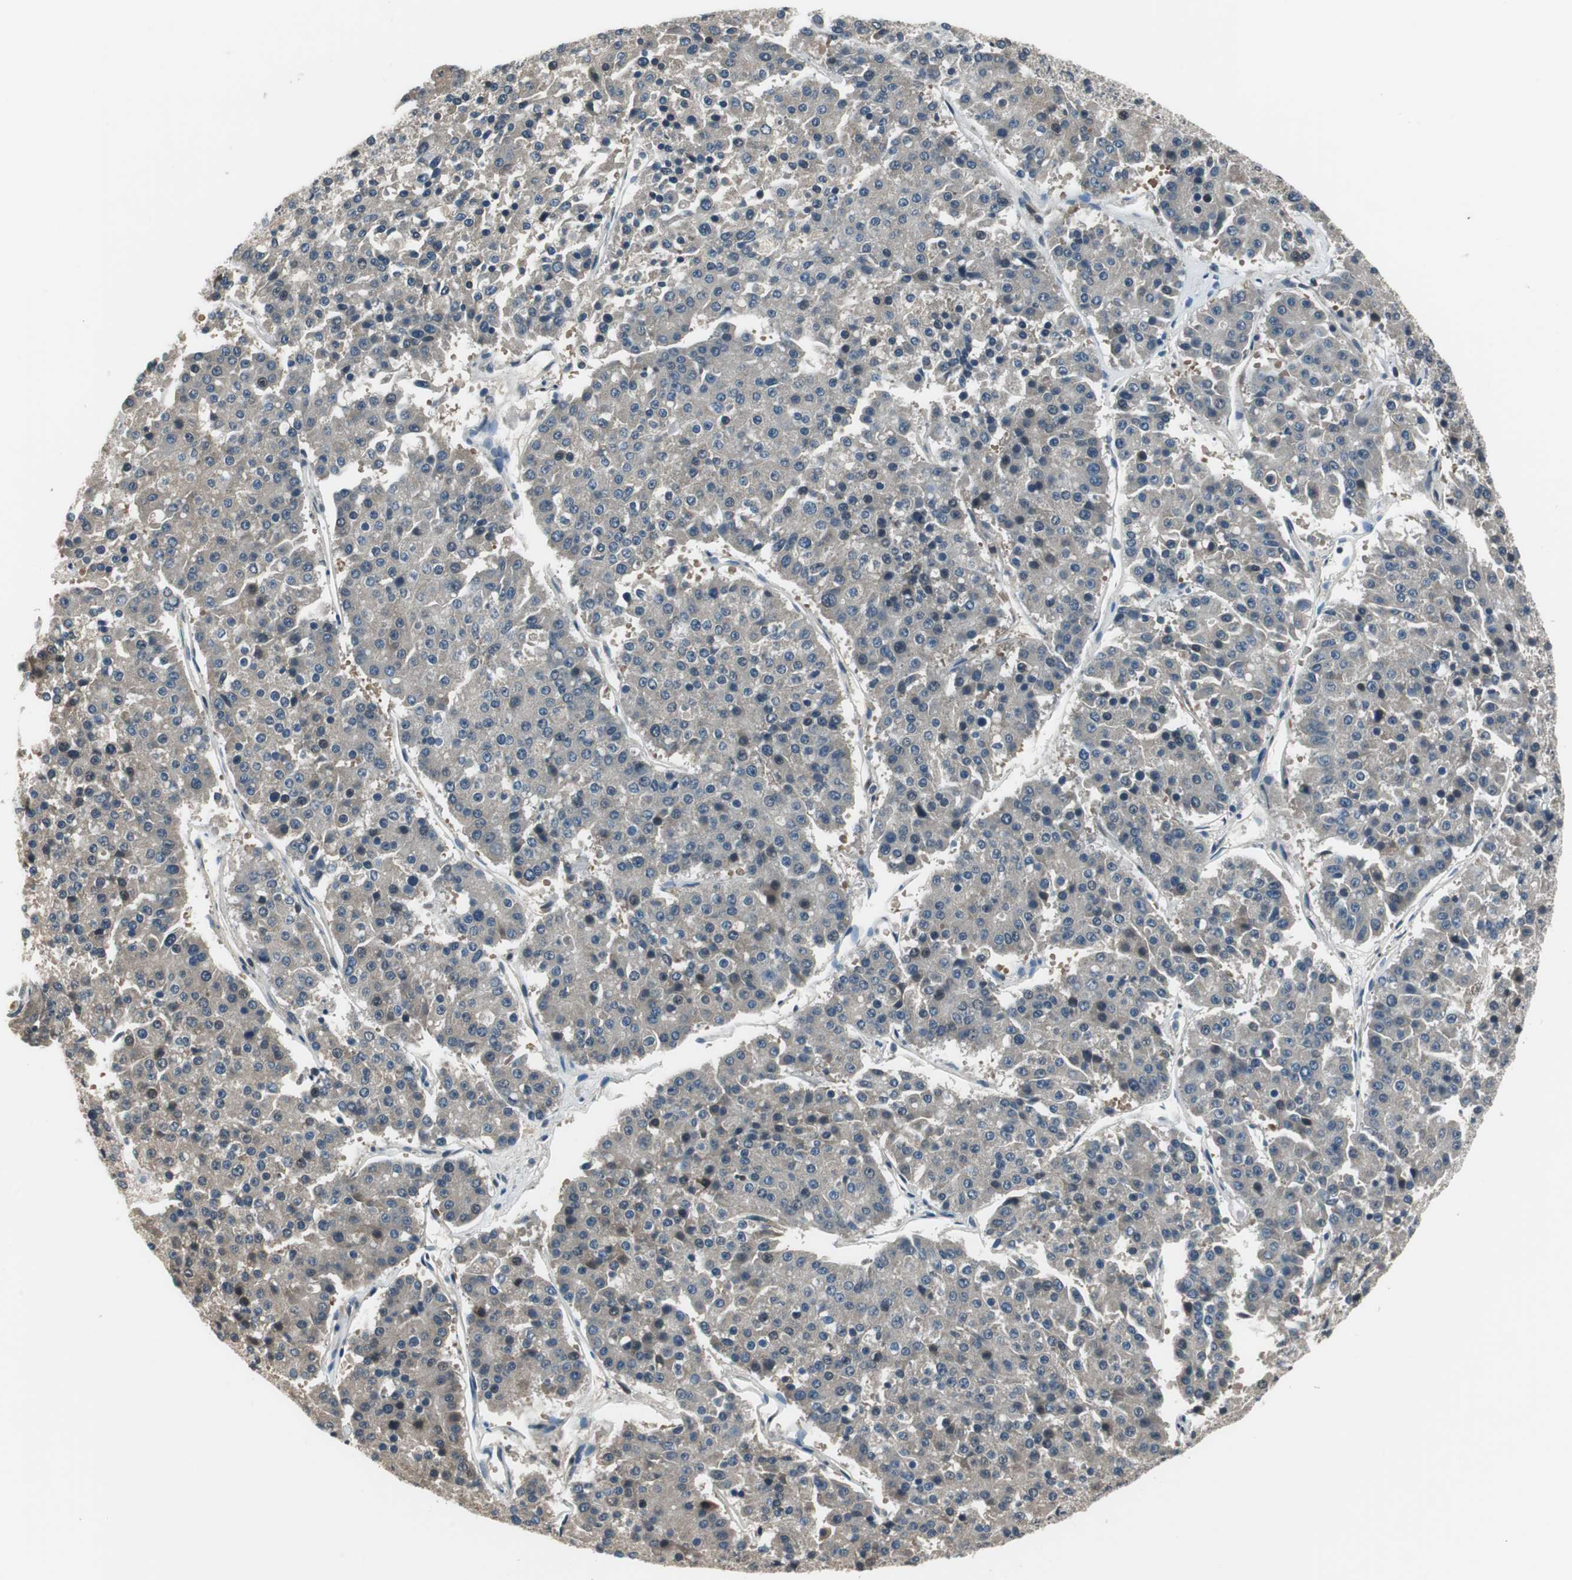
{"staining": {"intensity": "weak", "quantity": "<25%", "location": "cytoplasmic/membranous"}, "tissue": "pancreatic cancer", "cell_type": "Tumor cells", "image_type": "cancer", "snomed": [{"axis": "morphology", "description": "Adenocarcinoma, NOS"}, {"axis": "topography", "description": "Pancreas"}], "caption": "Protein analysis of pancreatic adenocarcinoma displays no significant positivity in tumor cells. (DAB immunohistochemistry (IHC) with hematoxylin counter stain).", "gene": "MAFB", "patient": {"sex": "male", "age": 50}}